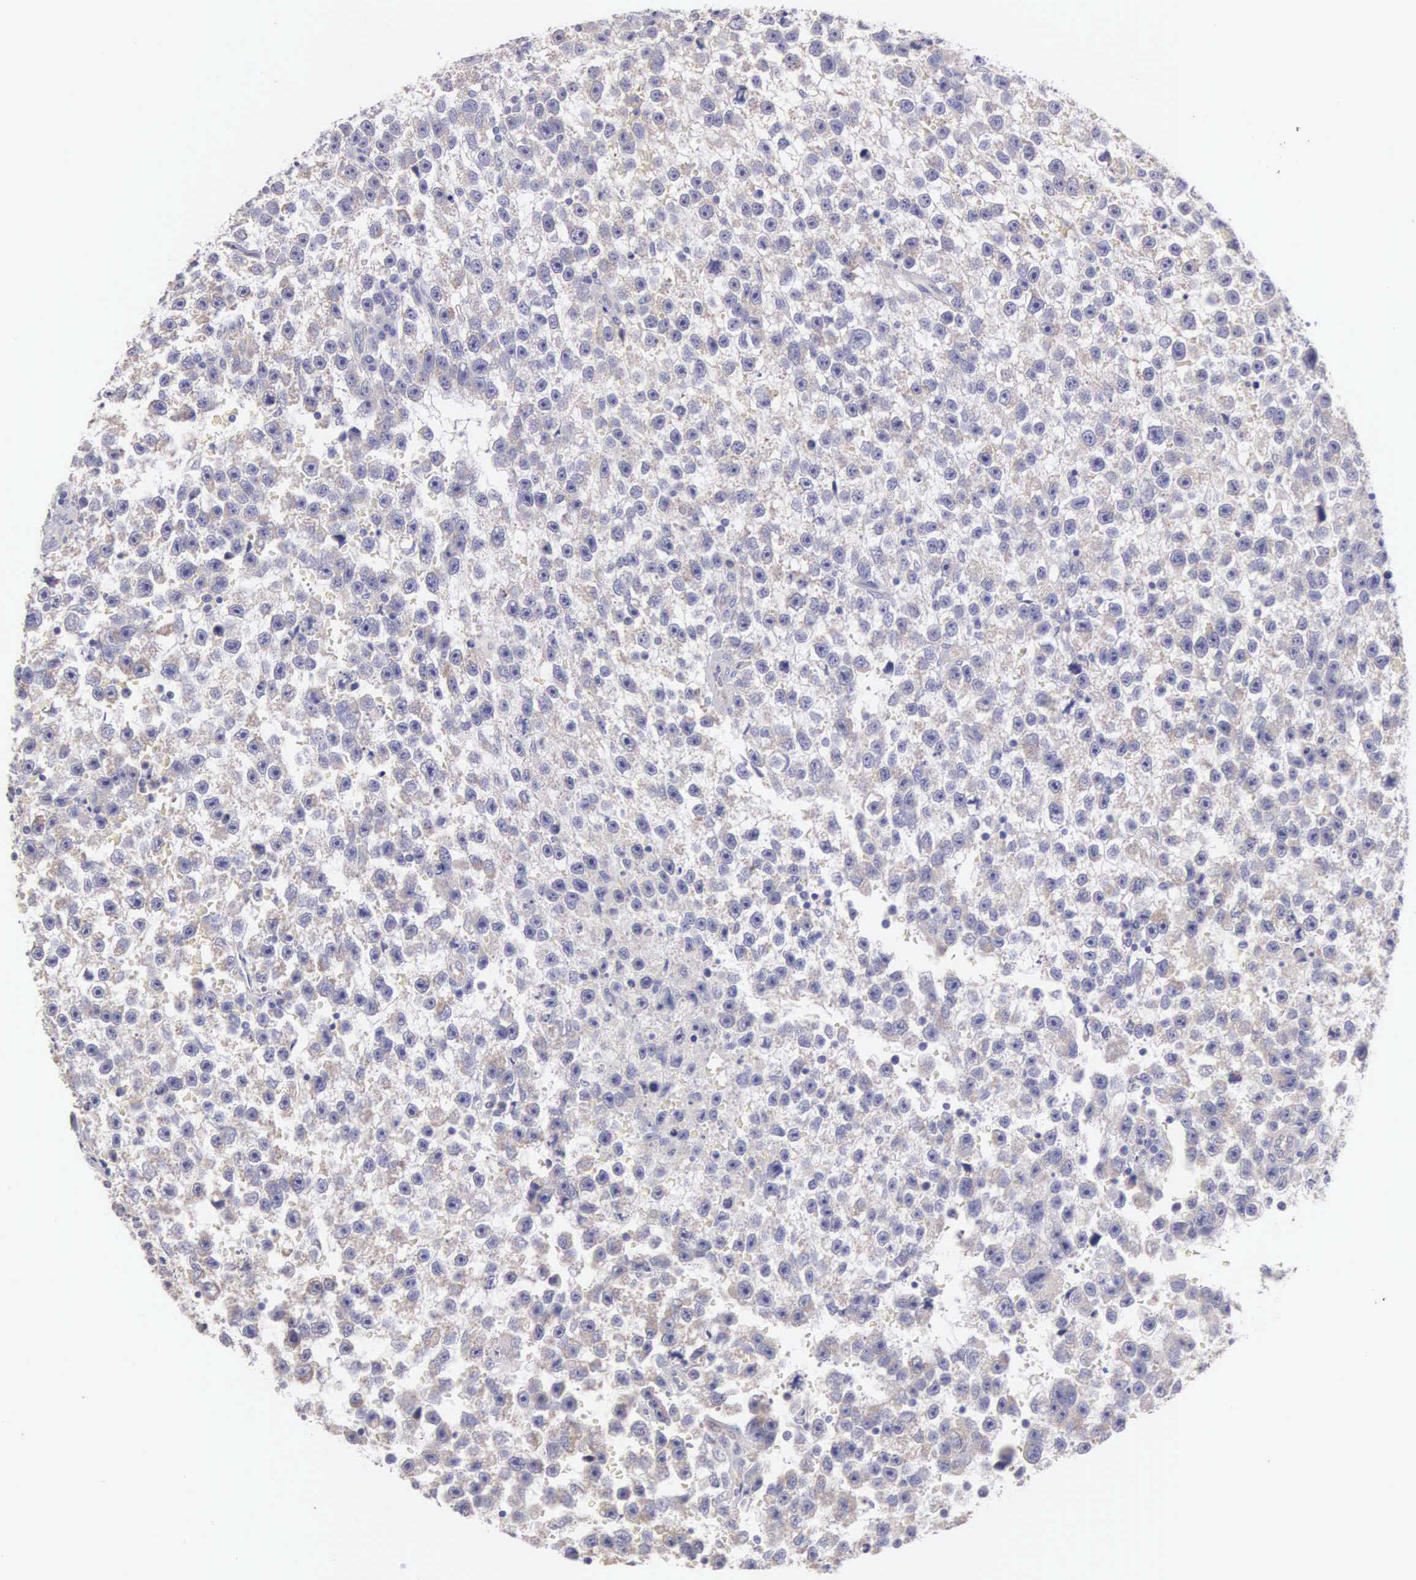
{"staining": {"intensity": "negative", "quantity": "none", "location": "none"}, "tissue": "testis cancer", "cell_type": "Tumor cells", "image_type": "cancer", "snomed": [{"axis": "morphology", "description": "Seminoma, NOS"}, {"axis": "topography", "description": "Testis"}], "caption": "Protein analysis of seminoma (testis) exhibits no significant positivity in tumor cells.", "gene": "PIR", "patient": {"sex": "male", "age": 33}}